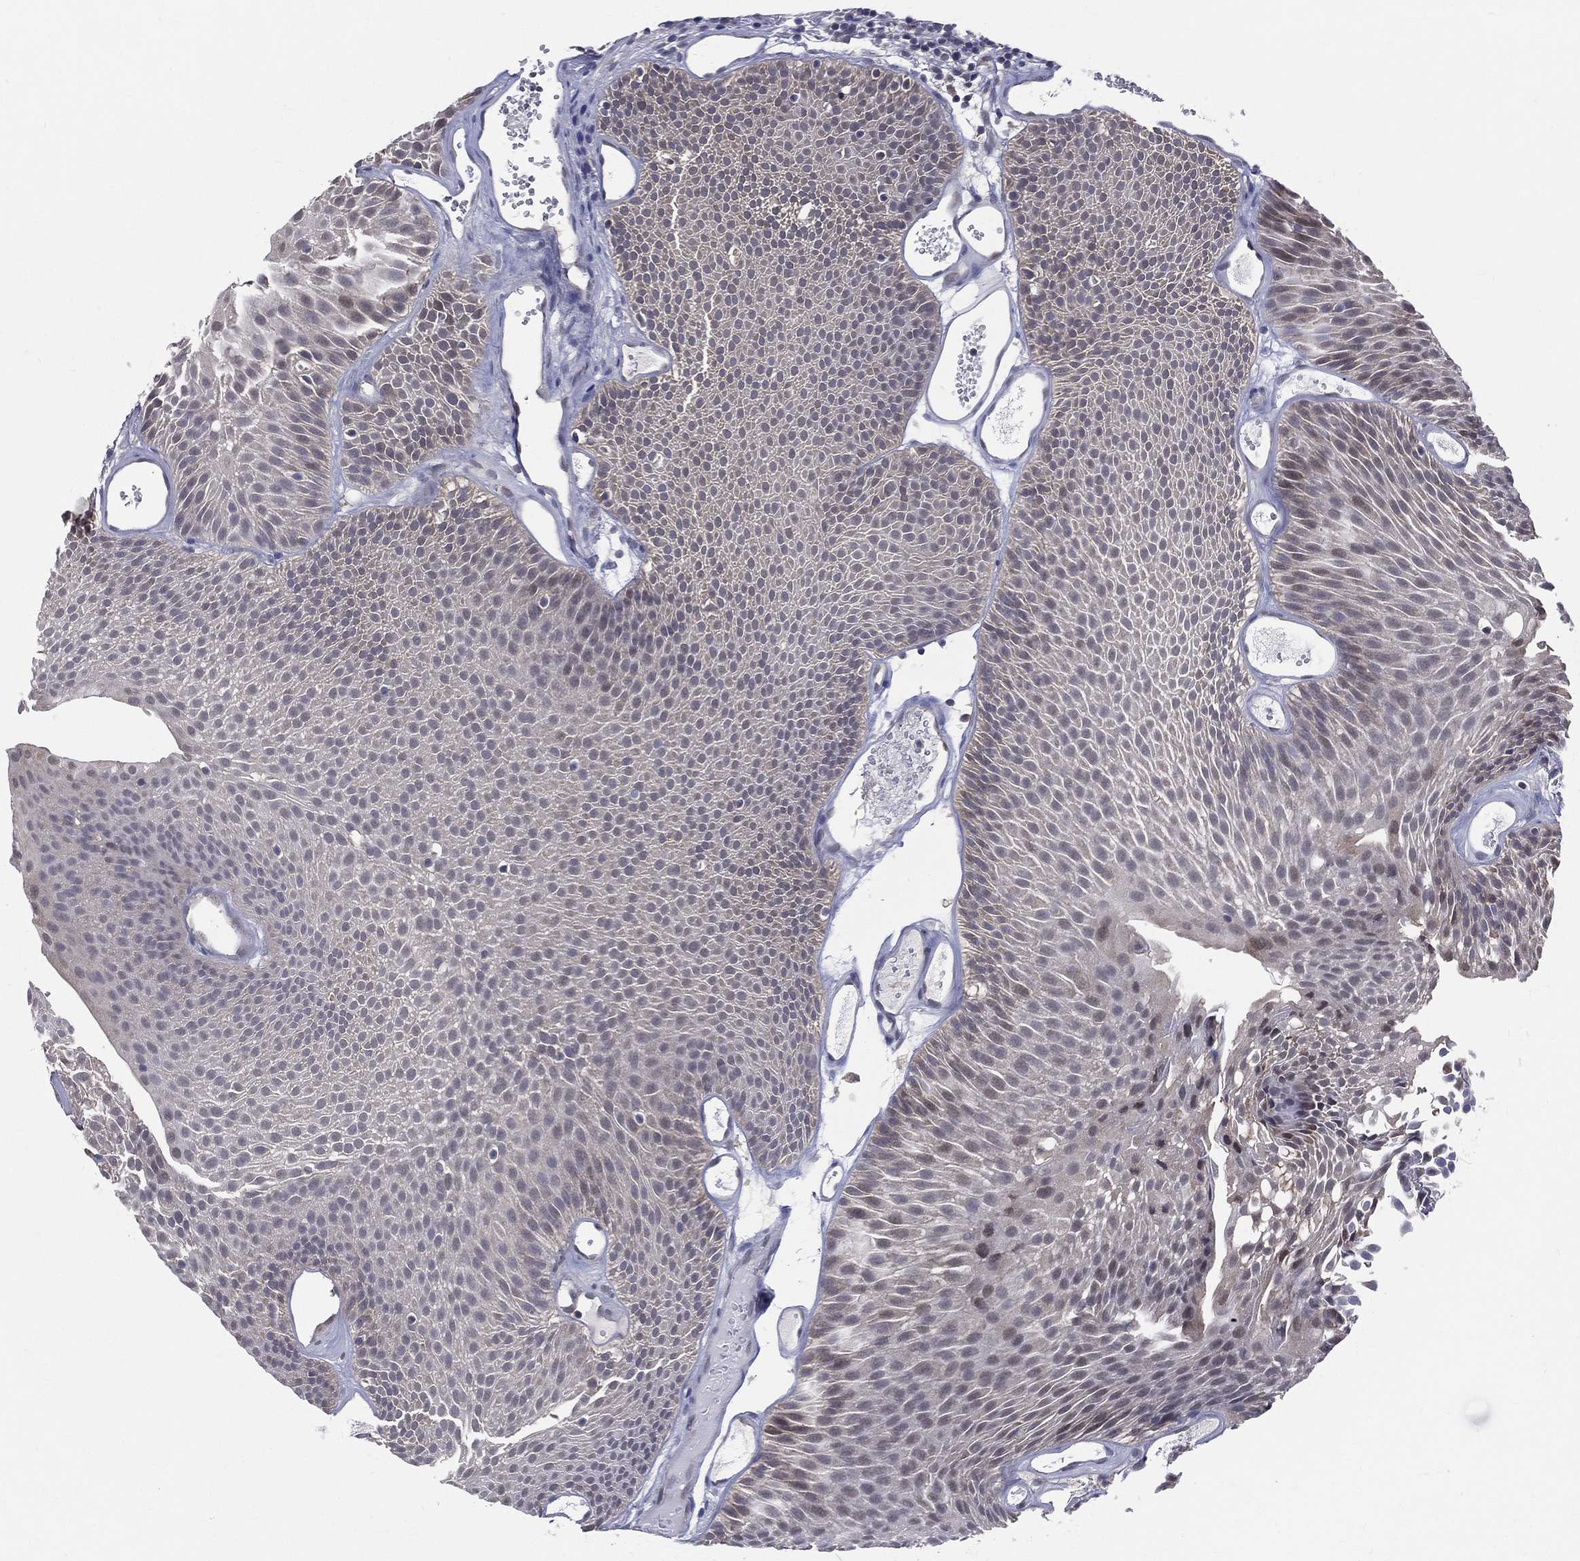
{"staining": {"intensity": "negative", "quantity": "none", "location": "none"}, "tissue": "urothelial cancer", "cell_type": "Tumor cells", "image_type": "cancer", "snomed": [{"axis": "morphology", "description": "Urothelial carcinoma, Low grade"}, {"axis": "topography", "description": "Urinary bladder"}], "caption": "High power microscopy photomicrograph of an IHC micrograph of low-grade urothelial carcinoma, revealing no significant staining in tumor cells.", "gene": "DLG4", "patient": {"sex": "male", "age": 52}}